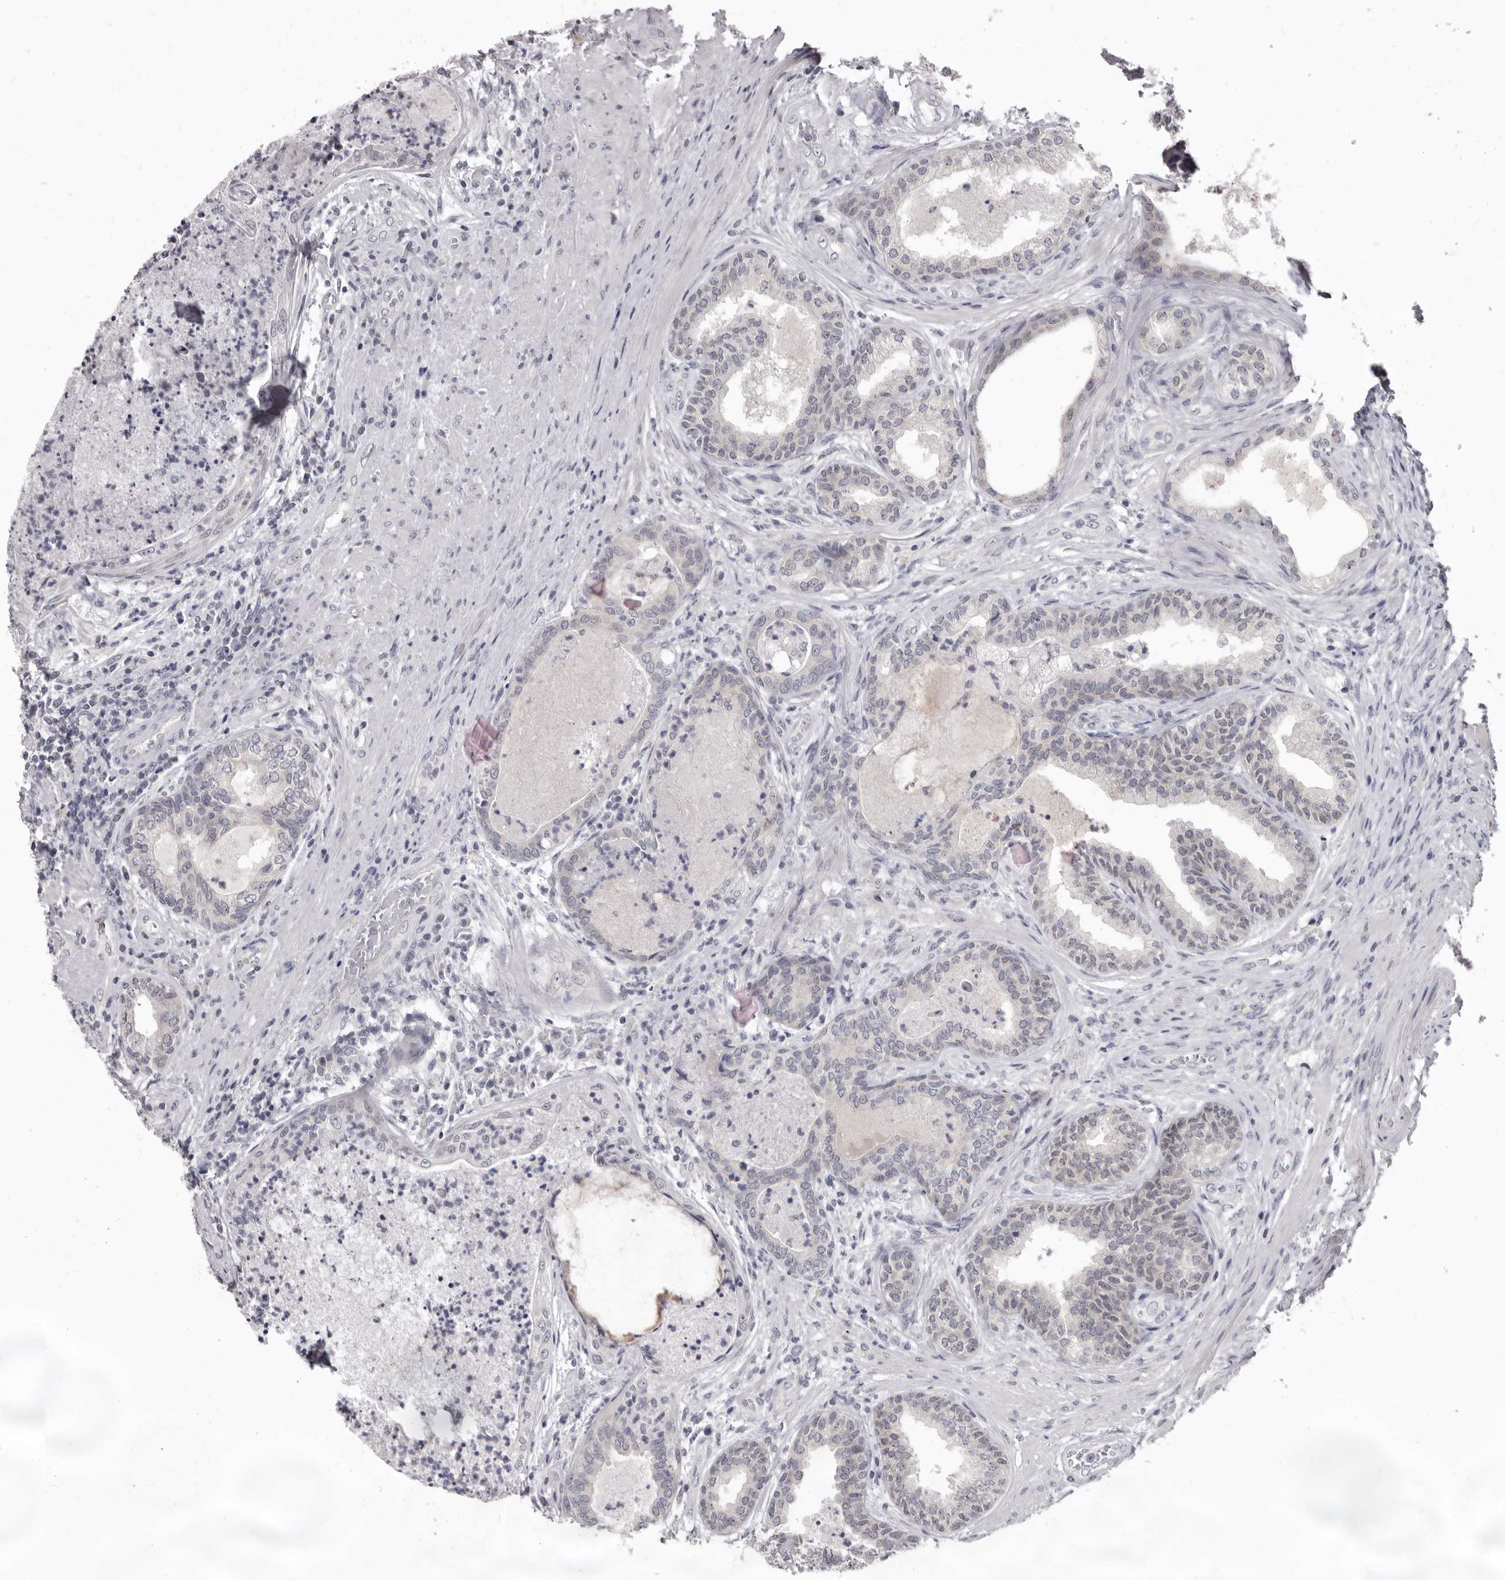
{"staining": {"intensity": "negative", "quantity": "none", "location": "none"}, "tissue": "prostate", "cell_type": "Glandular cells", "image_type": "normal", "snomed": [{"axis": "morphology", "description": "Normal tissue, NOS"}, {"axis": "topography", "description": "Prostate"}], "caption": "Human prostate stained for a protein using immunohistochemistry (IHC) displays no staining in glandular cells.", "gene": "SULT1E1", "patient": {"sex": "male", "age": 76}}